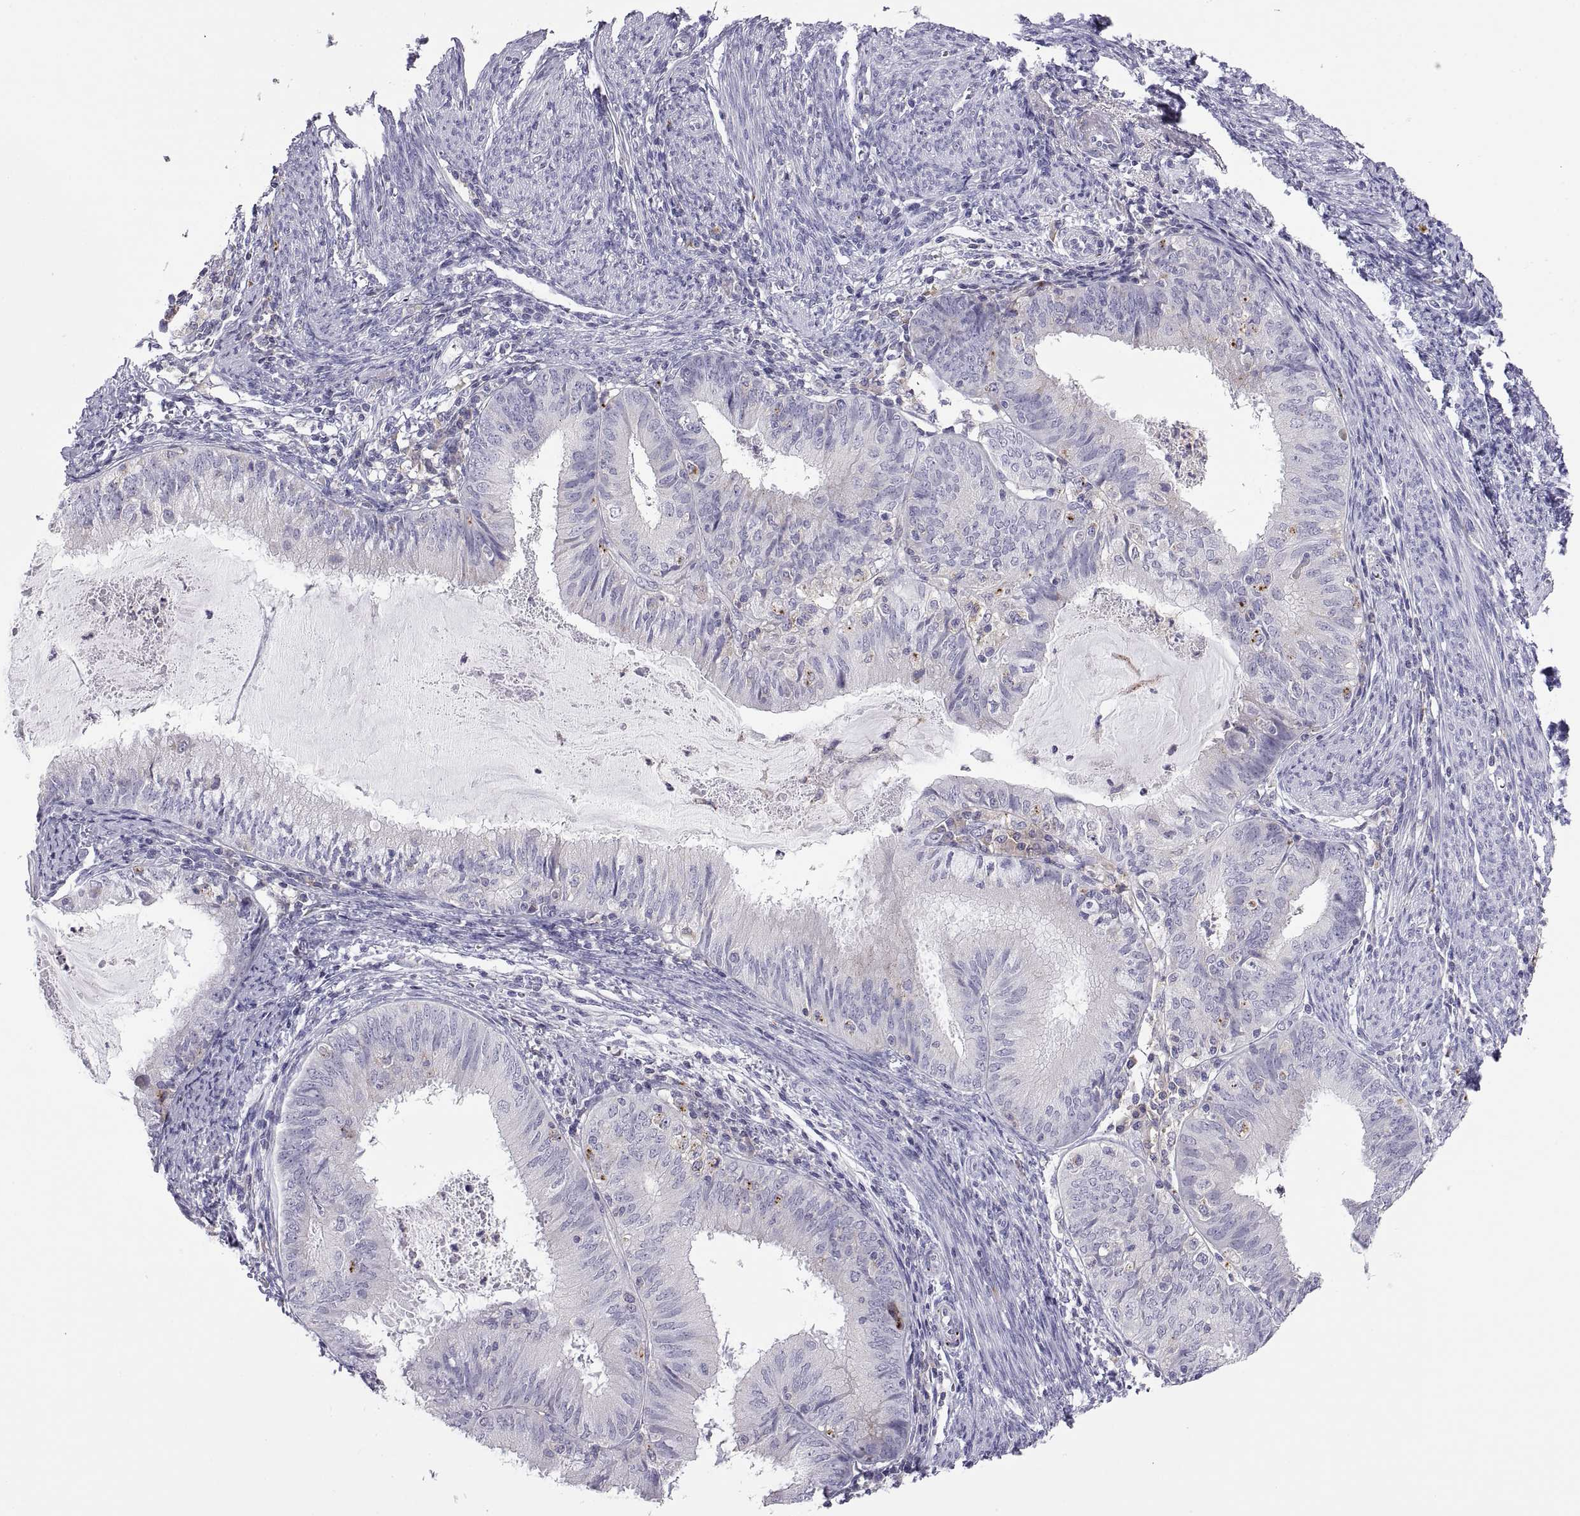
{"staining": {"intensity": "negative", "quantity": "none", "location": "none"}, "tissue": "endometrial cancer", "cell_type": "Tumor cells", "image_type": "cancer", "snomed": [{"axis": "morphology", "description": "Adenocarcinoma, NOS"}, {"axis": "topography", "description": "Endometrium"}], "caption": "High magnification brightfield microscopy of endometrial adenocarcinoma stained with DAB (brown) and counterstained with hematoxylin (blue): tumor cells show no significant positivity.", "gene": "RGS19", "patient": {"sex": "female", "age": 57}}